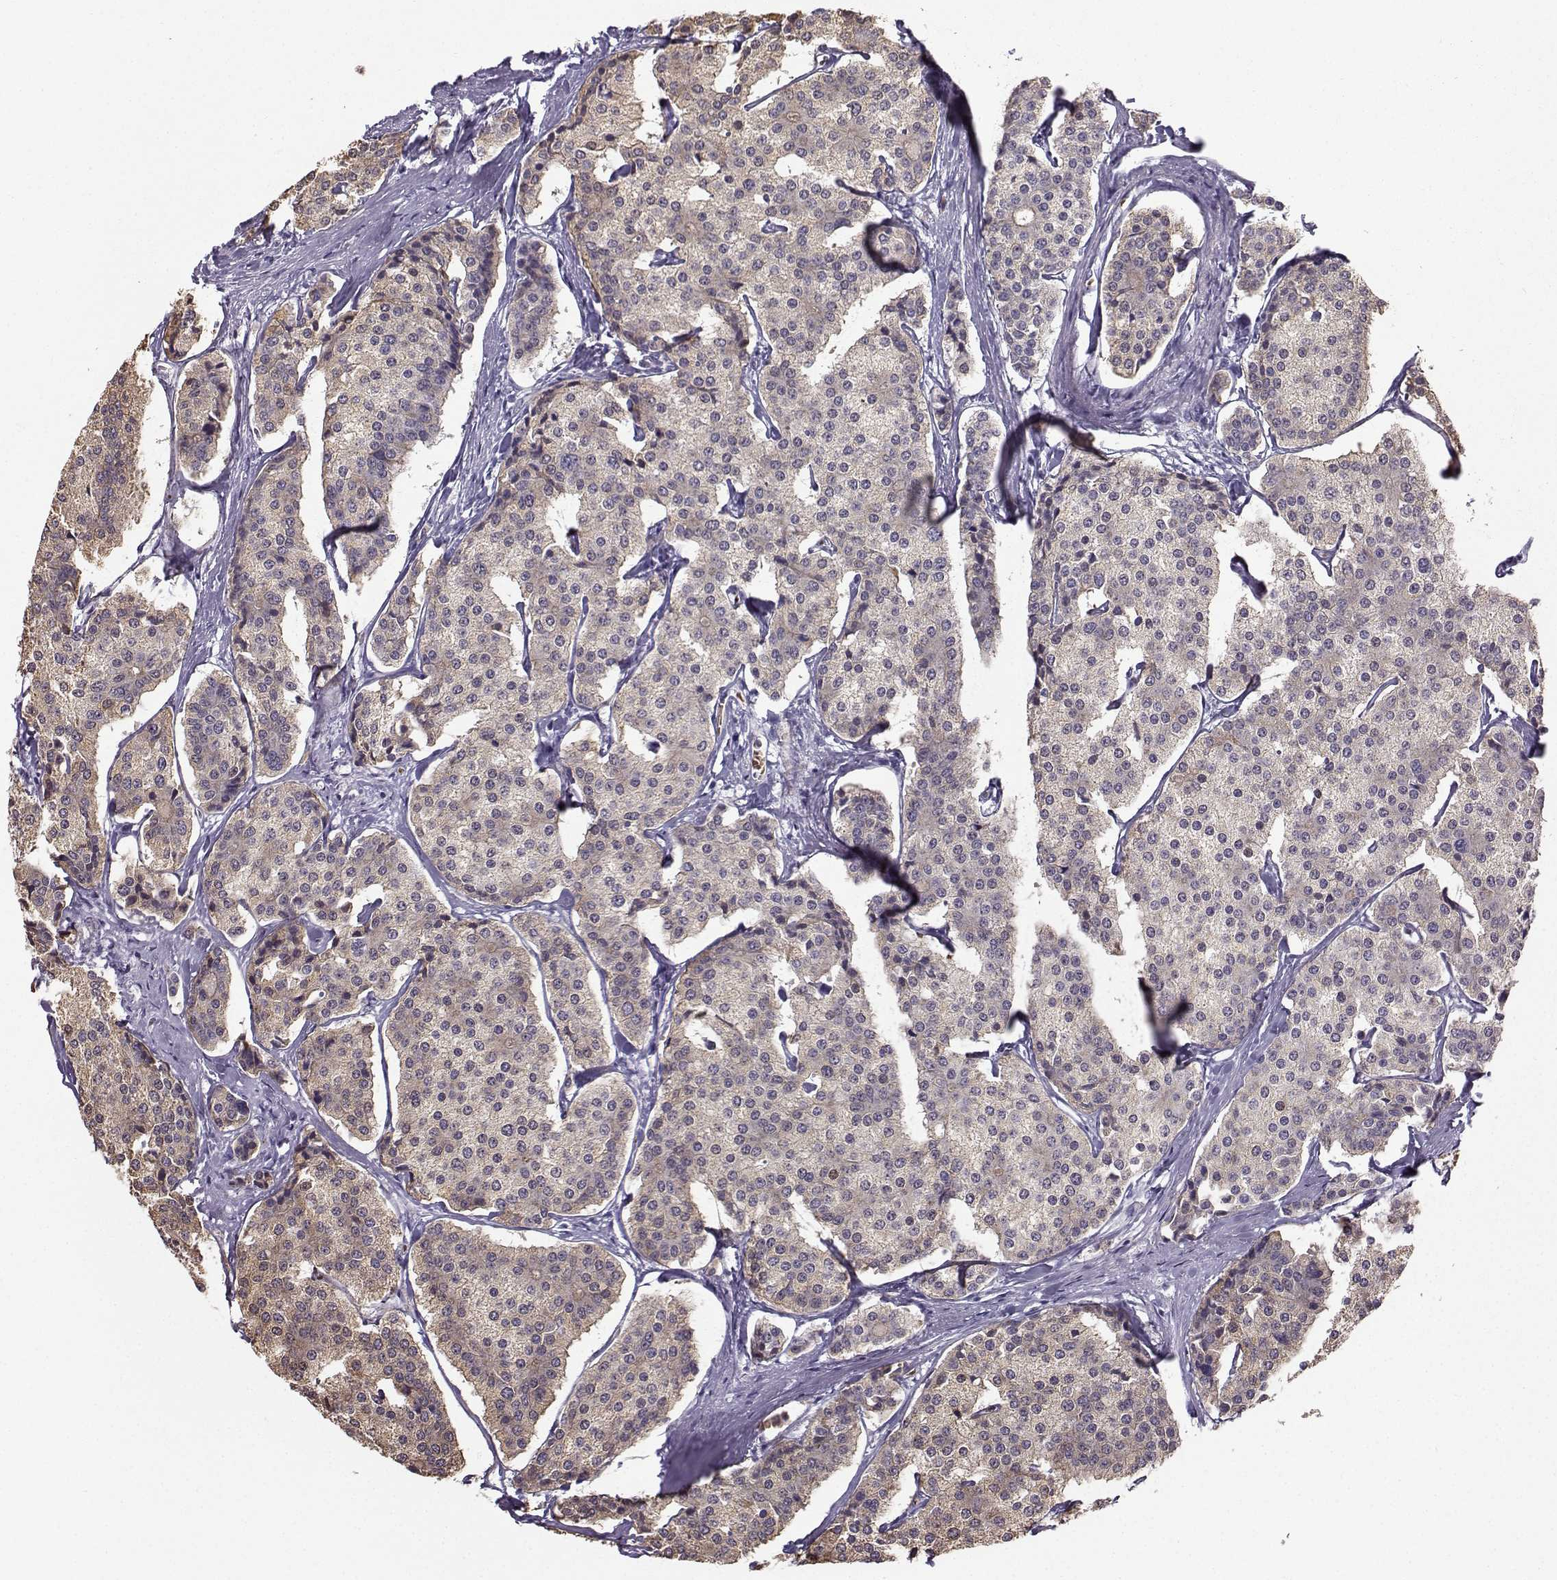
{"staining": {"intensity": "moderate", "quantity": "<25%", "location": "cytoplasmic/membranous"}, "tissue": "carcinoid", "cell_type": "Tumor cells", "image_type": "cancer", "snomed": [{"axis": "morphology", "description": "Carcinoid, malignant, NOS"}, {"axis": "topography", "description": "Small intestine"}], "caption": "There is low levels of moderate cytoplasmic/membranous staining in tumor cells of carcinoid, as demonstrated by immunohistochemical staining (brown color).", "gene": "ZBTB8B", "patient": {"sex": "female", "age": 65}}